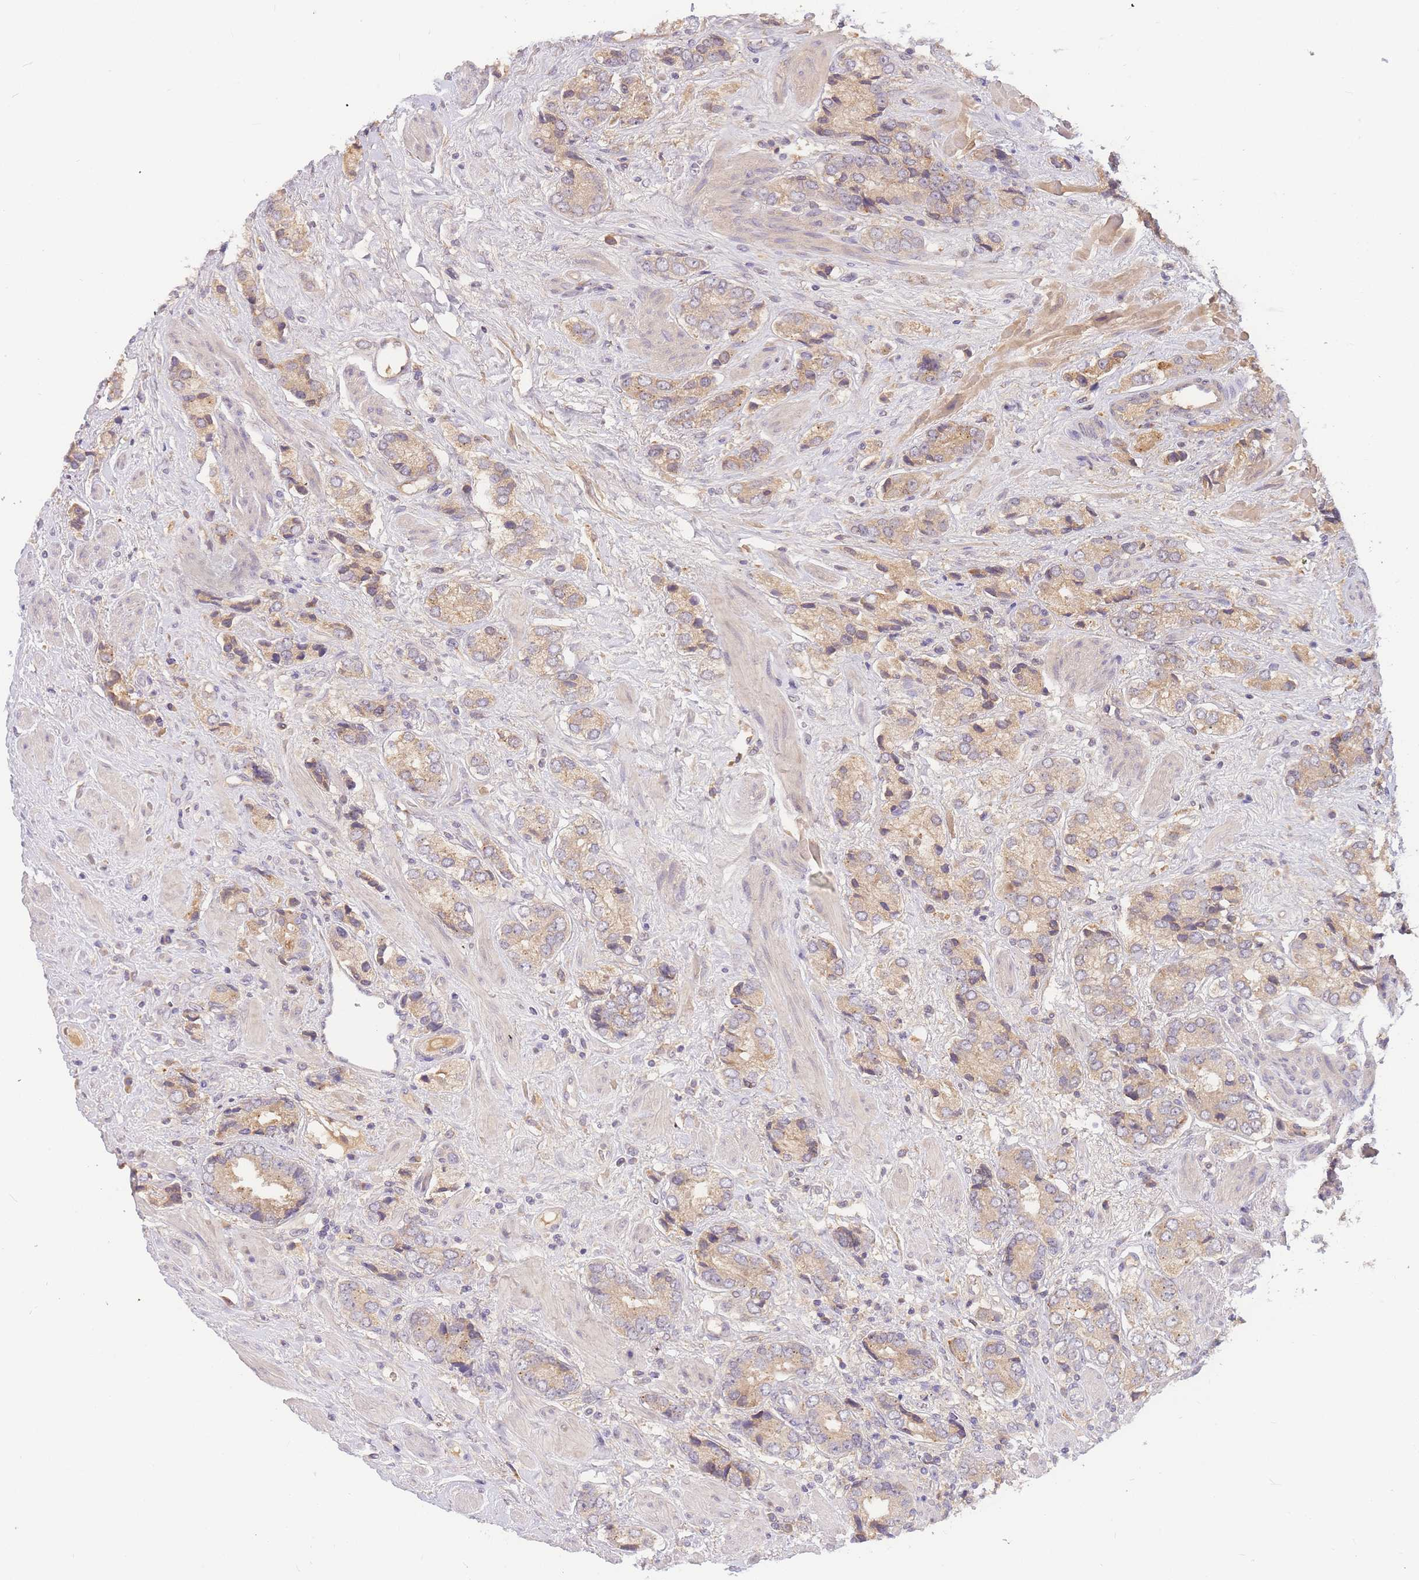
{"staining": {"intensity": "weak", "quantity": ">75%", "location": "cytoplasmic/membranous"}, "tissue": "prostate cancer", "cell_type": "Tumor cells", "image_type": "cancer", "snomed": [{"axis": "morphology", "description": "Adenocarcinoma, High grade"}, {"axis": "topography", "description": "Prostate and seminal vesicle, NOS"}], "caption": "Immunohistochemical staining of prostate cancer displays low levels of weak cytoplasmic/membranous expression in about >75% of tumor cells.", "gene": "ZNF577", "patient": {"sex": "male", "age": 64}}